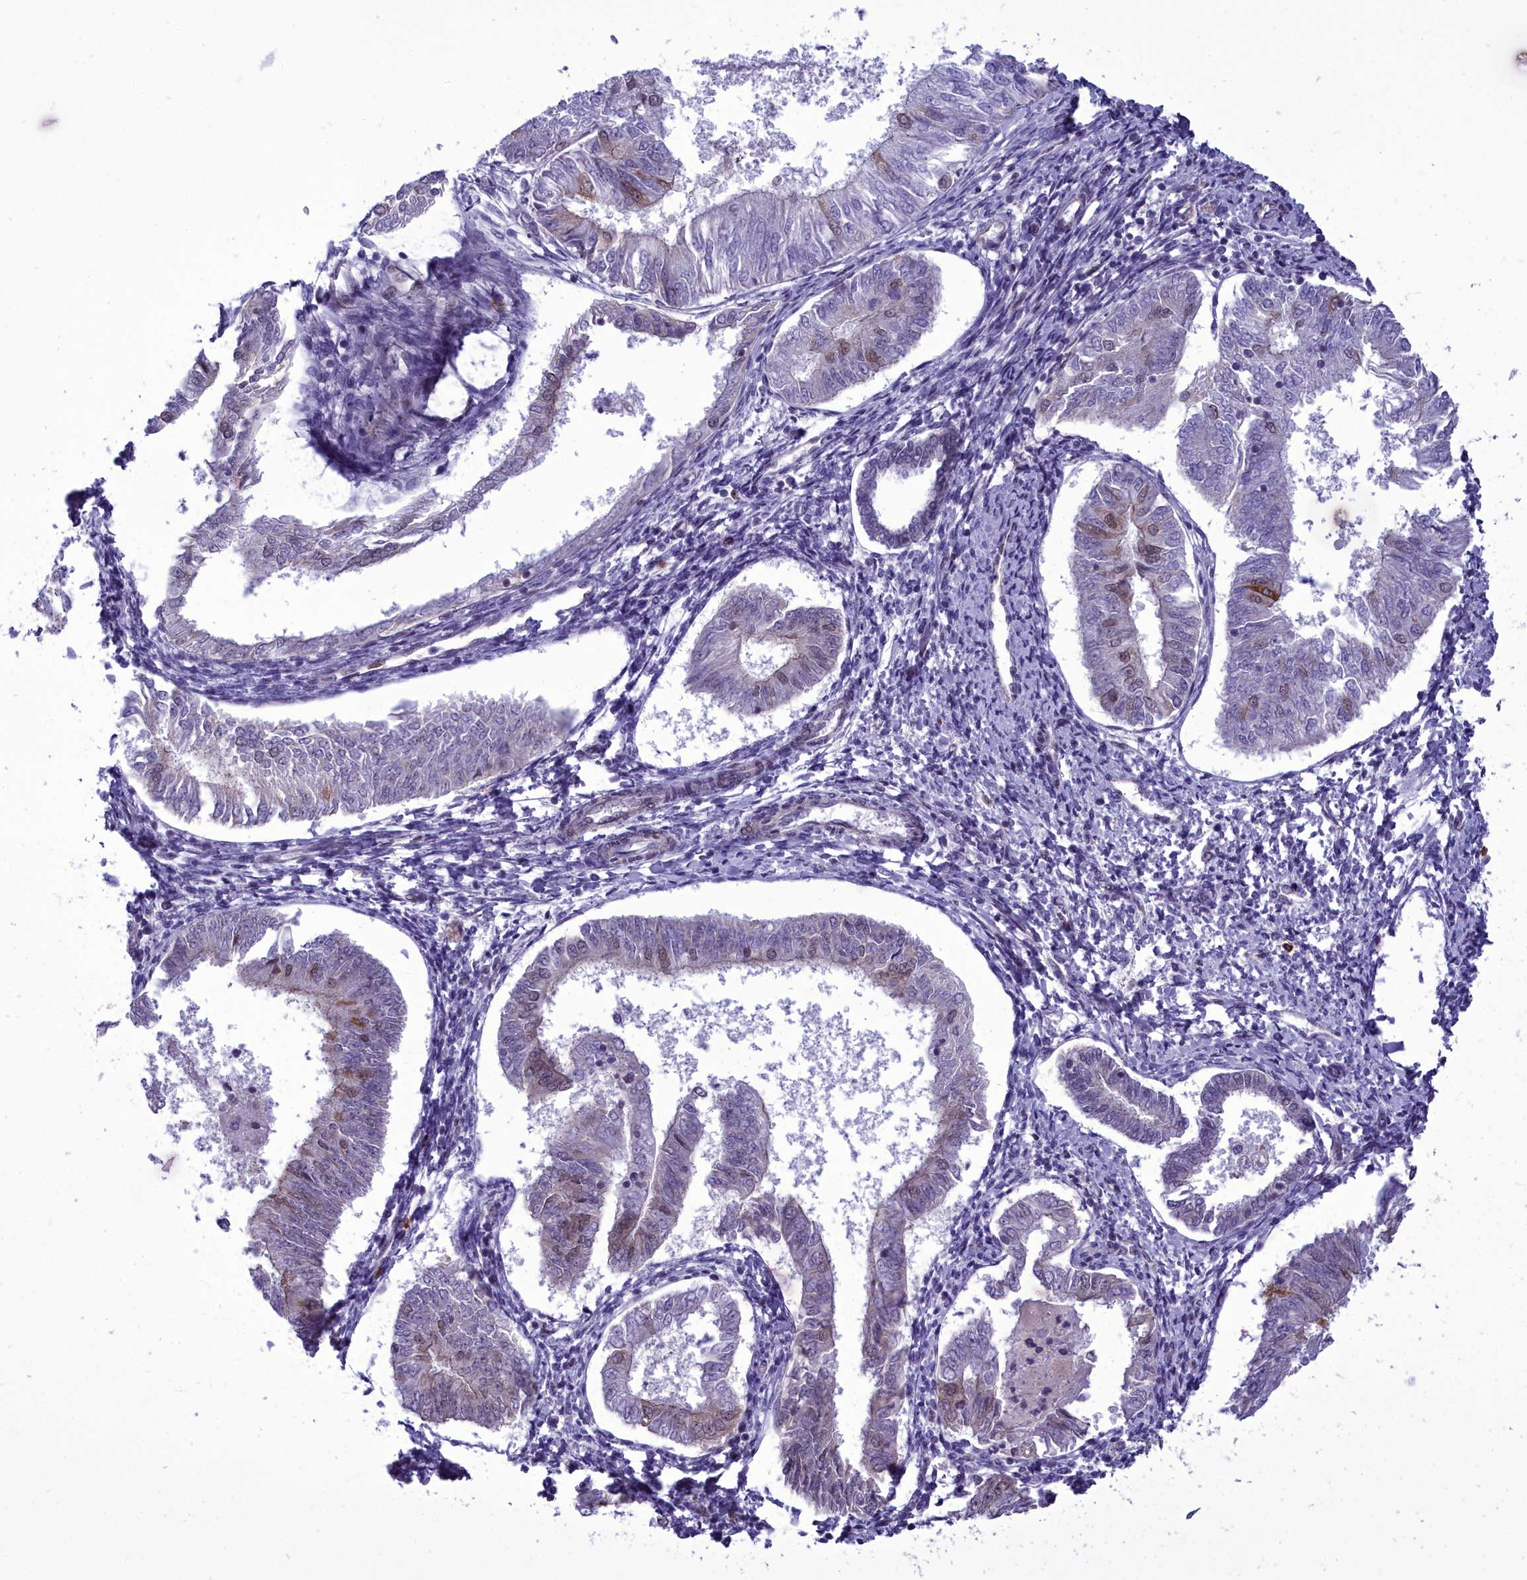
{"staining": {"intensity": "moderate", "quantity": "<25%", "location": "cytoplasmic/membranous,nuclear"}, "tissue": "endometrial cancer", "cell_type": "Tumor cells", "image_type": "cancer", "snomed": [{"axis": "morphology", "description": "Adenocarcinoma, NOS"}, {"axis": "topography", "description": "Endometrium"}], "caption": "DAB immunohistochemical staining of human endometrial cancer (adenocarcinoma) demonstrates moderate cytoplasmic/membranous and nuclear protein expression in approximately <25% of tumor cells. The protein is stained brown, and the nuclei are stained in blue (DAB IHC with brightfield microscopy, high magnification).", "gene": "CEACAM19", "patient": {"sex": "female", "age": 58}}